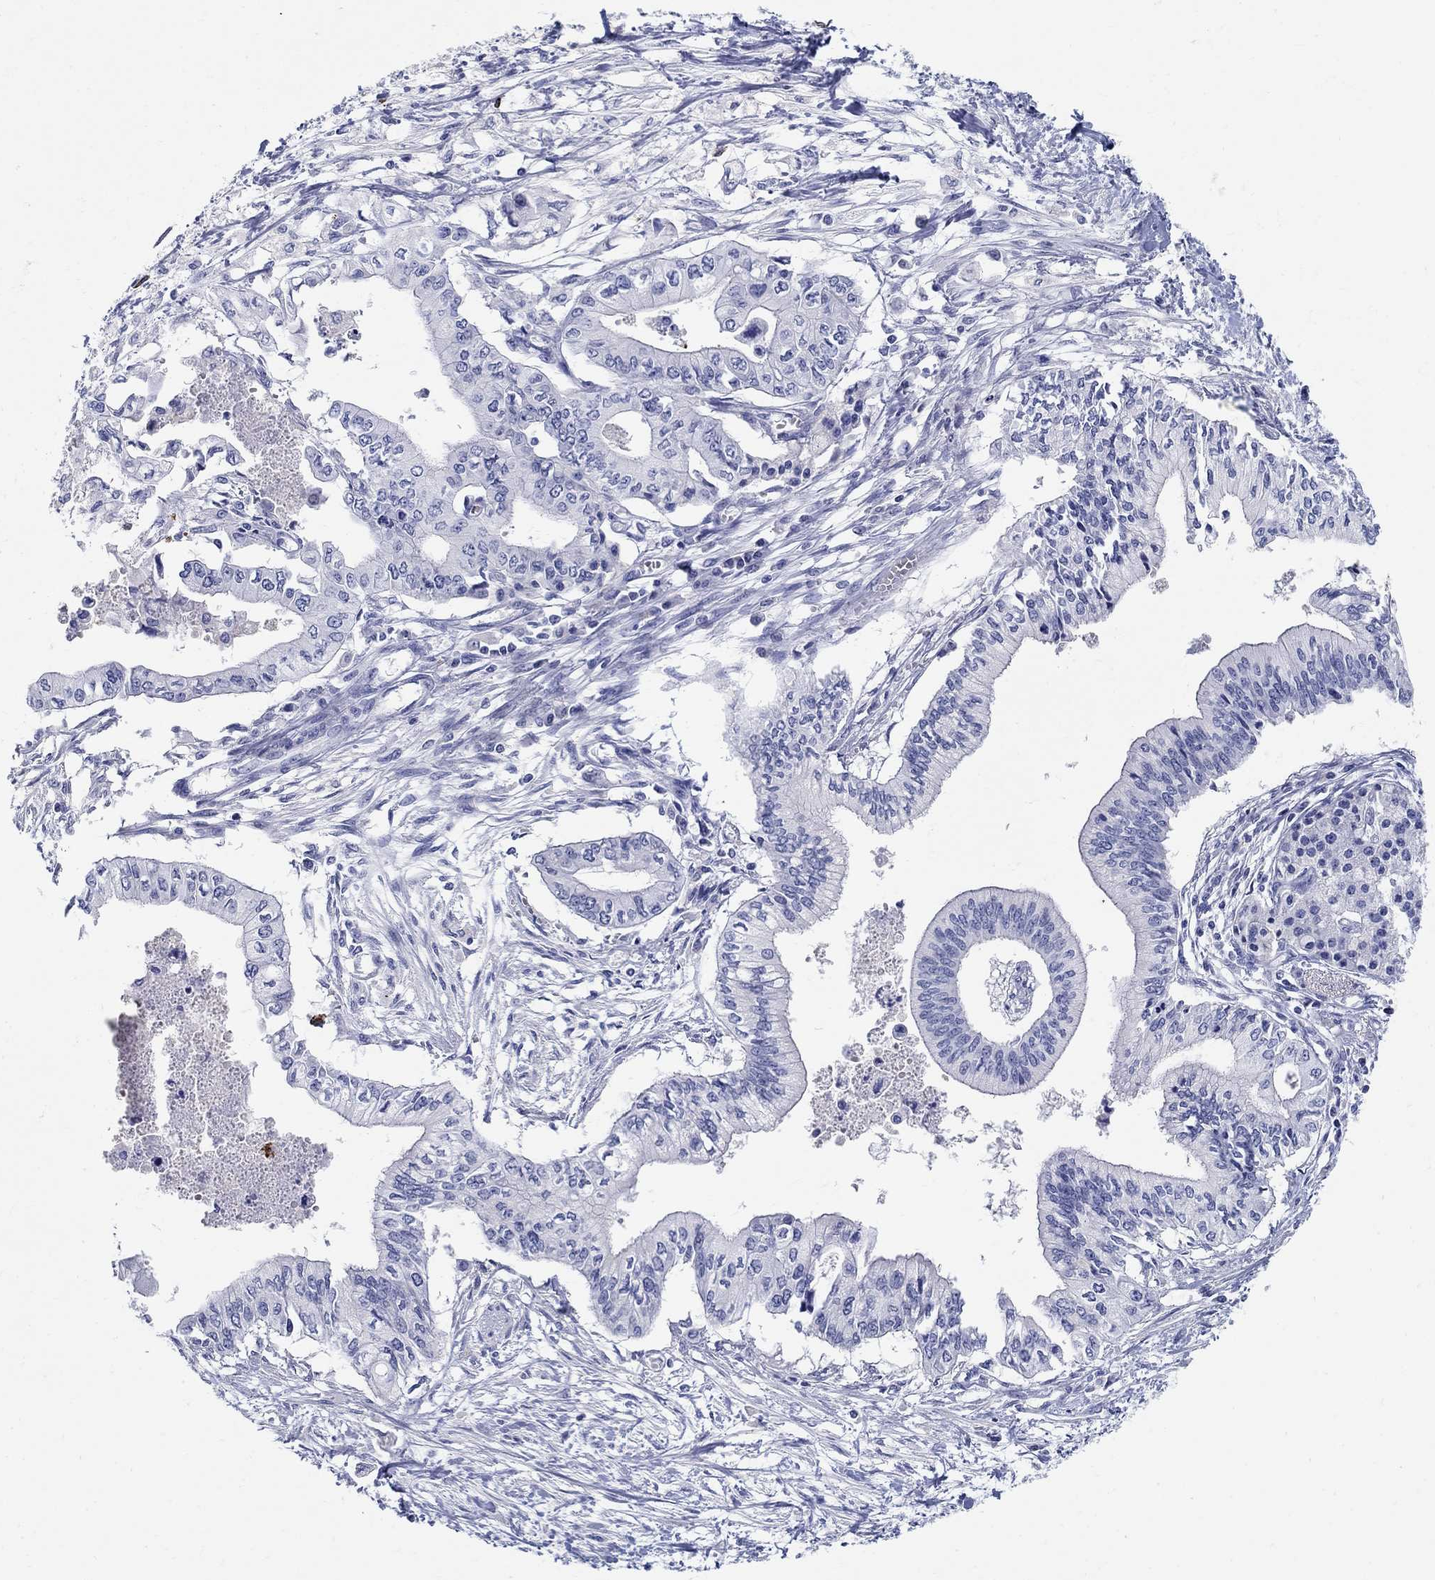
{"staining": {"intensity": "negative", "quantity": "none", "location": "none"}, "tissue": "pancreatic cancer", "cell_type": "Tumor cells", "image_type": "cancer", "snomed": [{"axis": "morphology", "description": "Adenocarcinoma, NOS"}, {"axis": "topography", "description": "Pancreas"}], "caption": "DAB immunohistochemical staining of human pancreatic cancer demonstrates no significant staining in tumor cells. The staining is performed using DAB brown chromogen with nuclei counter-stained in using hematoxylin.", "gene": "CRYGD", "patient": {"sex": "female", "age": 61}}